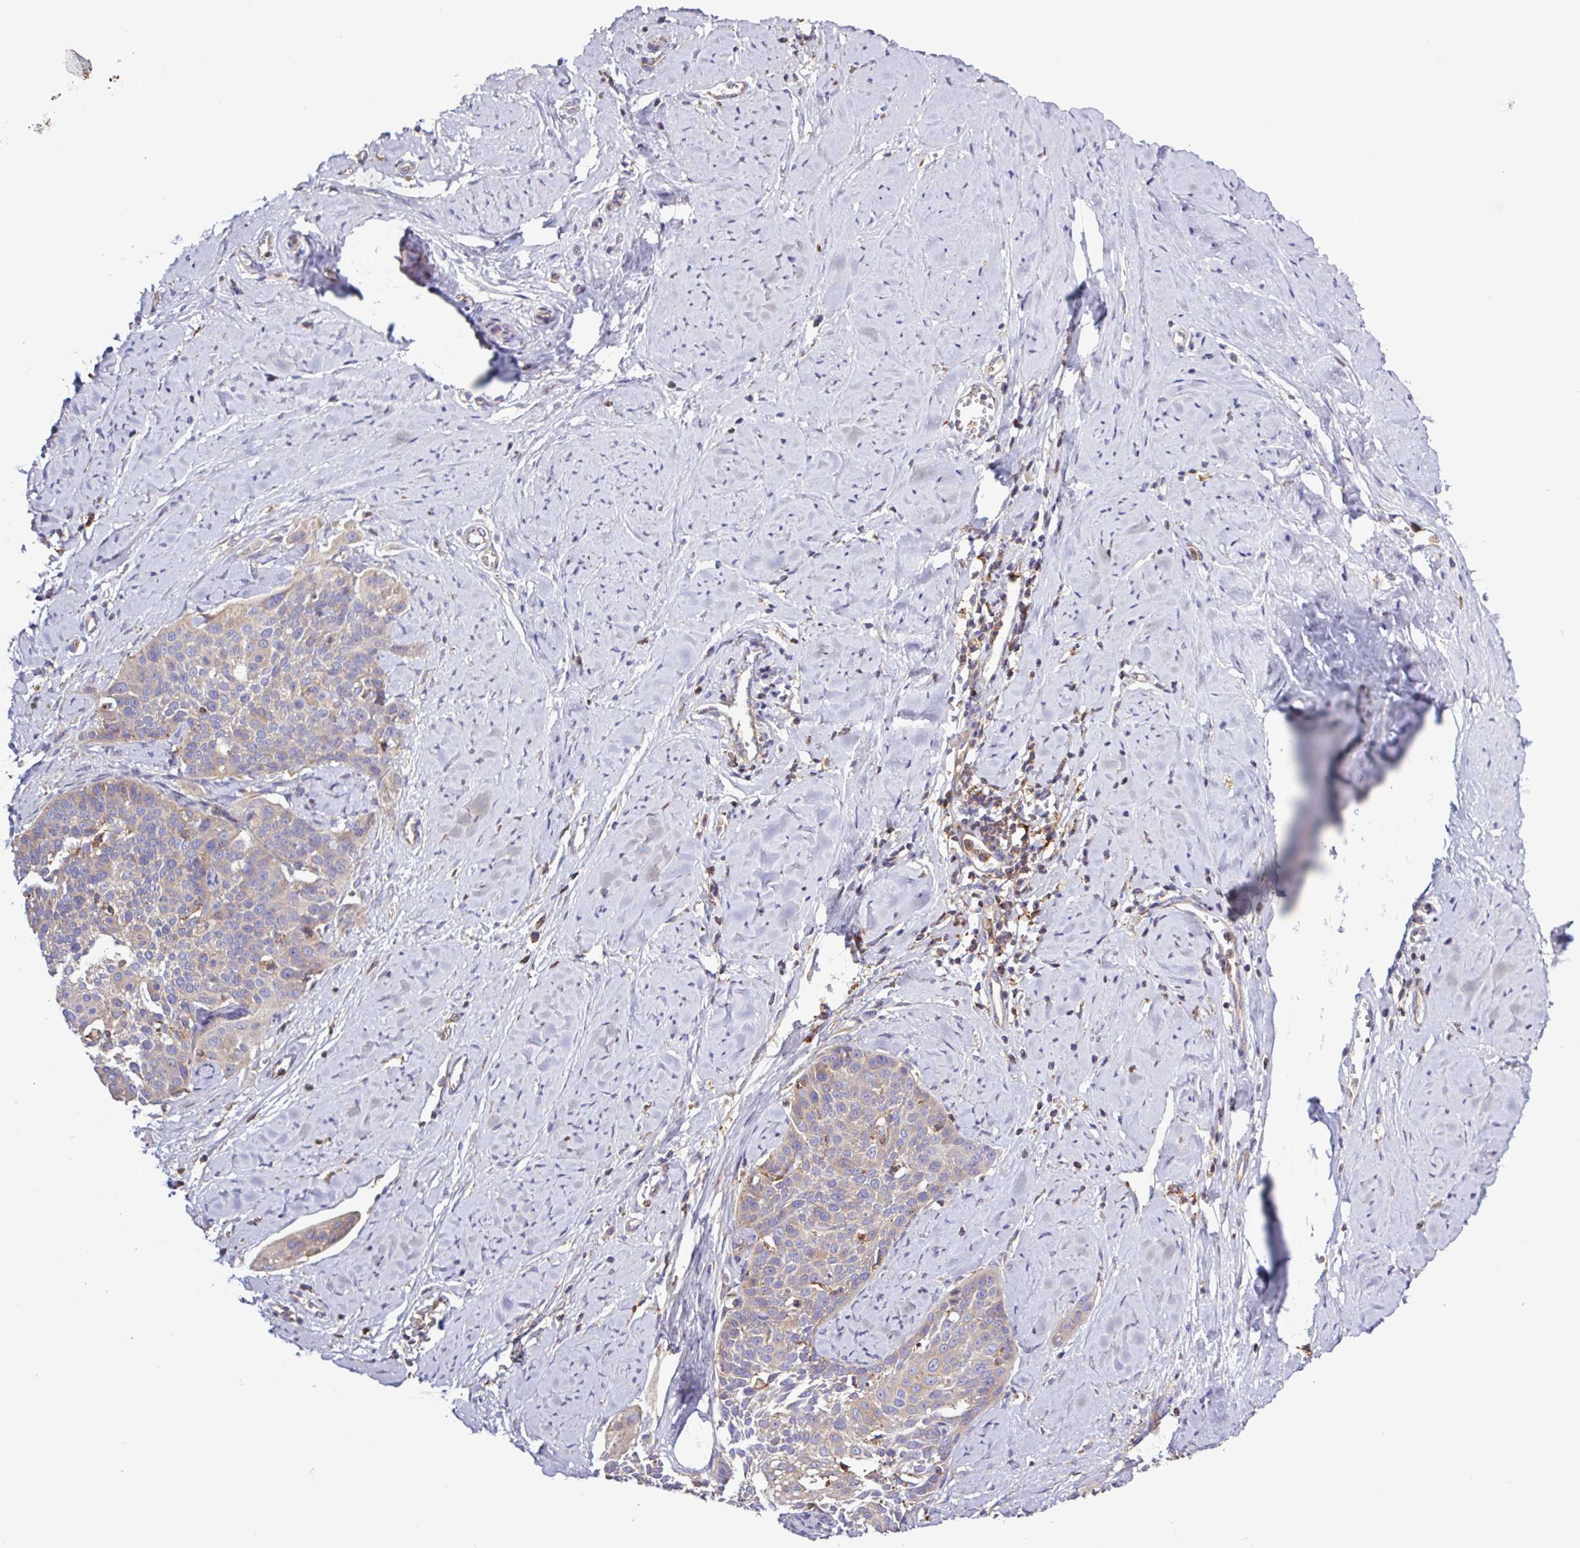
{"staining": {"intensity": "negative", "quantity": "none", "location": "none"}, "tissue": "cervical cancer", "cell_type": "Tumor cells", "image_type": "cancer", "snomed": [{"axis": "morphology", "description": "Squamous cell carcinoma, NOS"}, {"axis": "topography", "description": "Cervix"}], "caption": "DAB (3,3'-diaminobenzidine) immunohistochemical staining of human squamous cell carcinoma (cervical) displays no significant staining in tumor cells.", "gene": "ACTR3", "patient": {"sex": "female", "age": 44}}